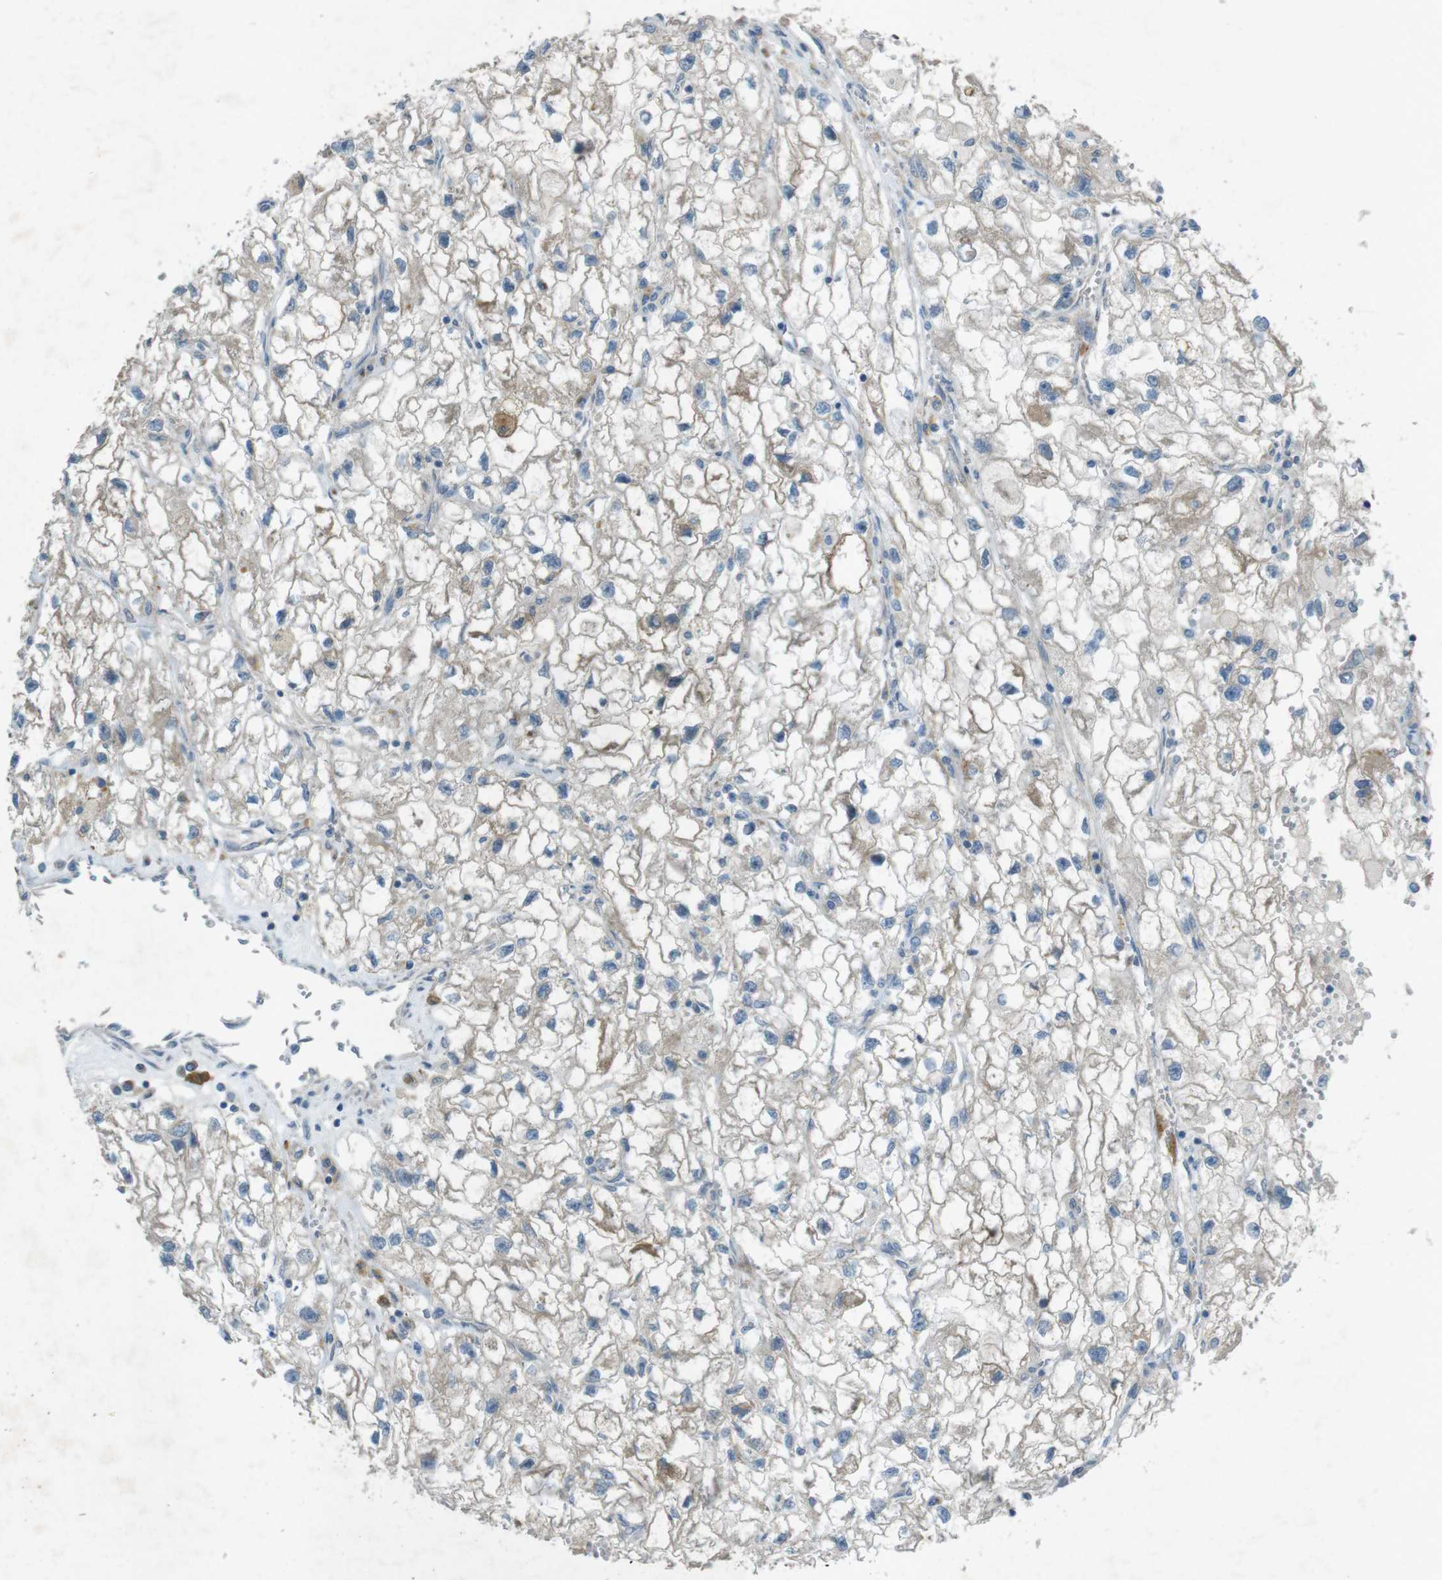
{"staining": {"intensity": "weak", "quantity": ">75%", "location": "cytoplasmic/membranous"}, "tissue": "renal cancer", "cell_type": "Tumor cells", "image_type": "cancer", "snomed": [{"axis": "morphology", "description": "Adenocarcinoma, NOS"}, {"axis": "topography", "description": "Kidney"}], "caption": "Immunohistochemical staining of renal cancer (adenocarcinoma) reveals low levels of weak cytoplasmic/membranous positivity in about >75% of tumor cells.", "gene": "TMEM41B", "patient": {"sex": "female", "age": 70}}